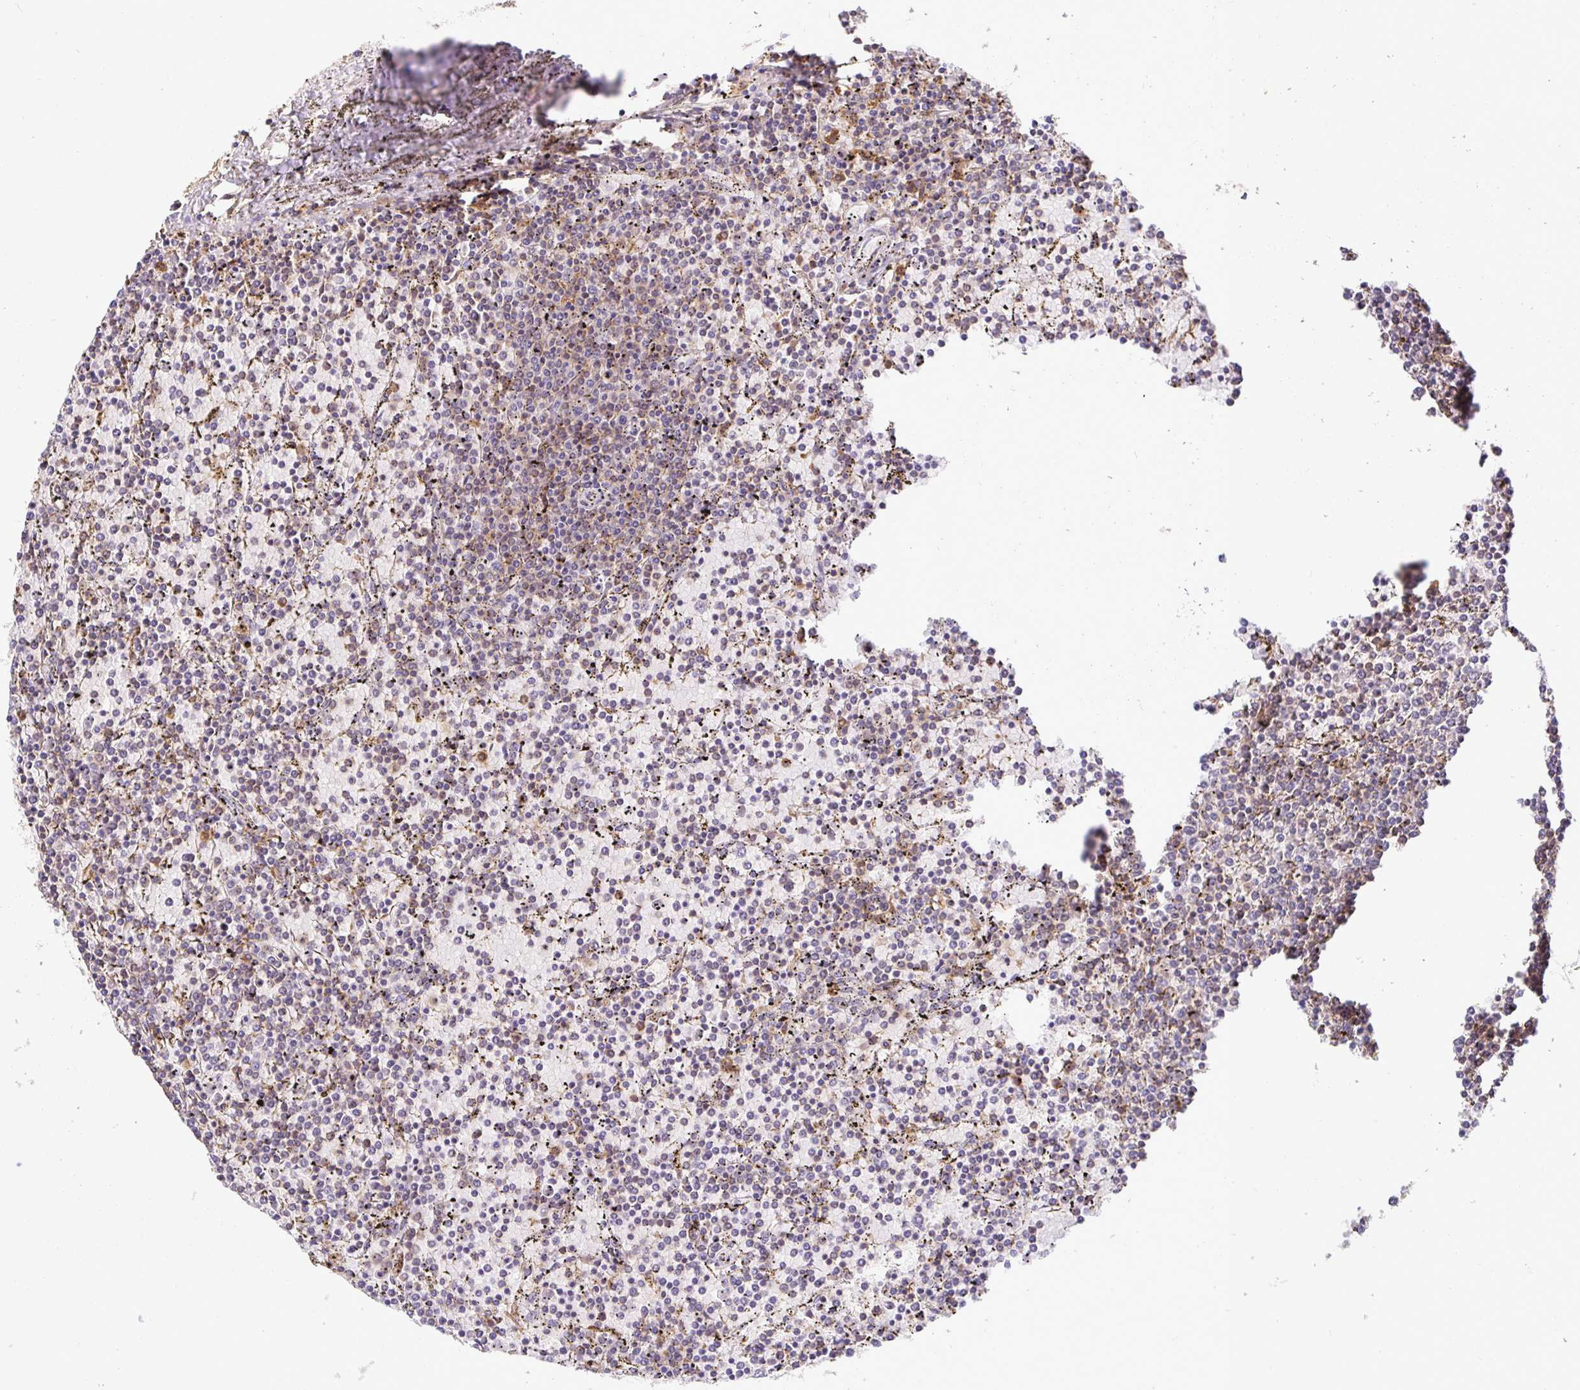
{"staining": {"intensity": "negative", "quantity": "none", "location": "none"}, "tissue": "lymphoma", "cell_type": "Tumor cells", "image_type": "cancer", "snomed": [{"axis": "morphology", "description": "Malignant lymphoma, non-Hodgkin's type, Low grade"}, {"axis": "topography", "description": "Spleen"}], "caption": "The immunohistochemistry (IHC) image has no significant expression in tumor cells of lymphoma tissue. (Immunohistochemistry, brightfield microscopy, high magnification).", "gene": "ATP6V1F", "patient": {"sex": "female", "age": 77}}